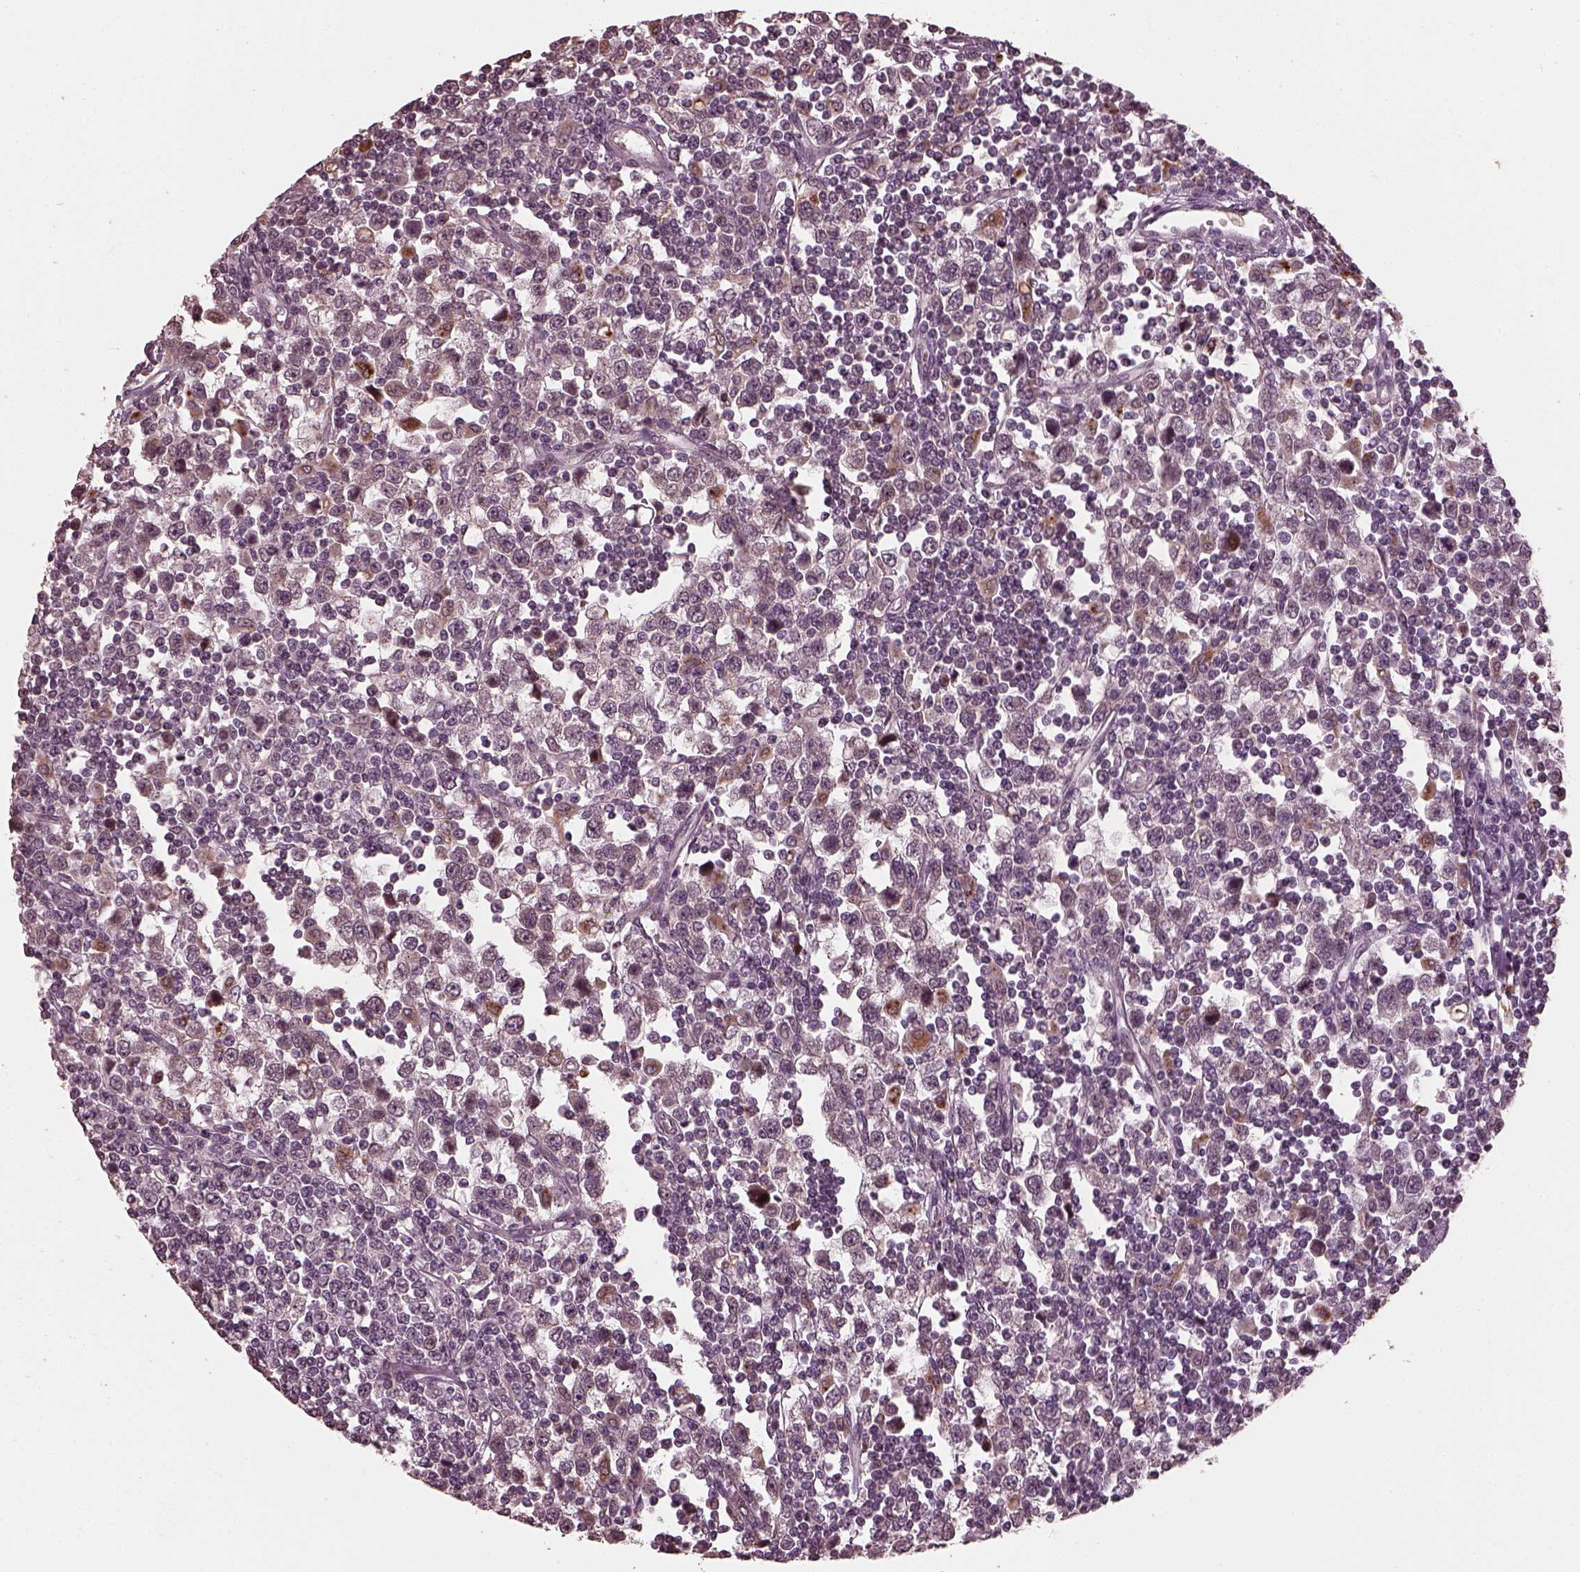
{"staining": {"intensity": "negative", "quantity": "none", "location": "none"}, "tissue": "testis cancer", "cell_type": "Tumor cells", "image_type": "cancer", "snomed": [{"axis": "morphology", "description": "Seminoma, NOS"}, {"axis": "topography", "description": "Testis"}], "caption": "An IHC micrograph of testis cancer is shown. There is no staining in tumor cells of testis cancer.", "gene": "RUFY3", "patient": {"sex": "male", "age": 34}}